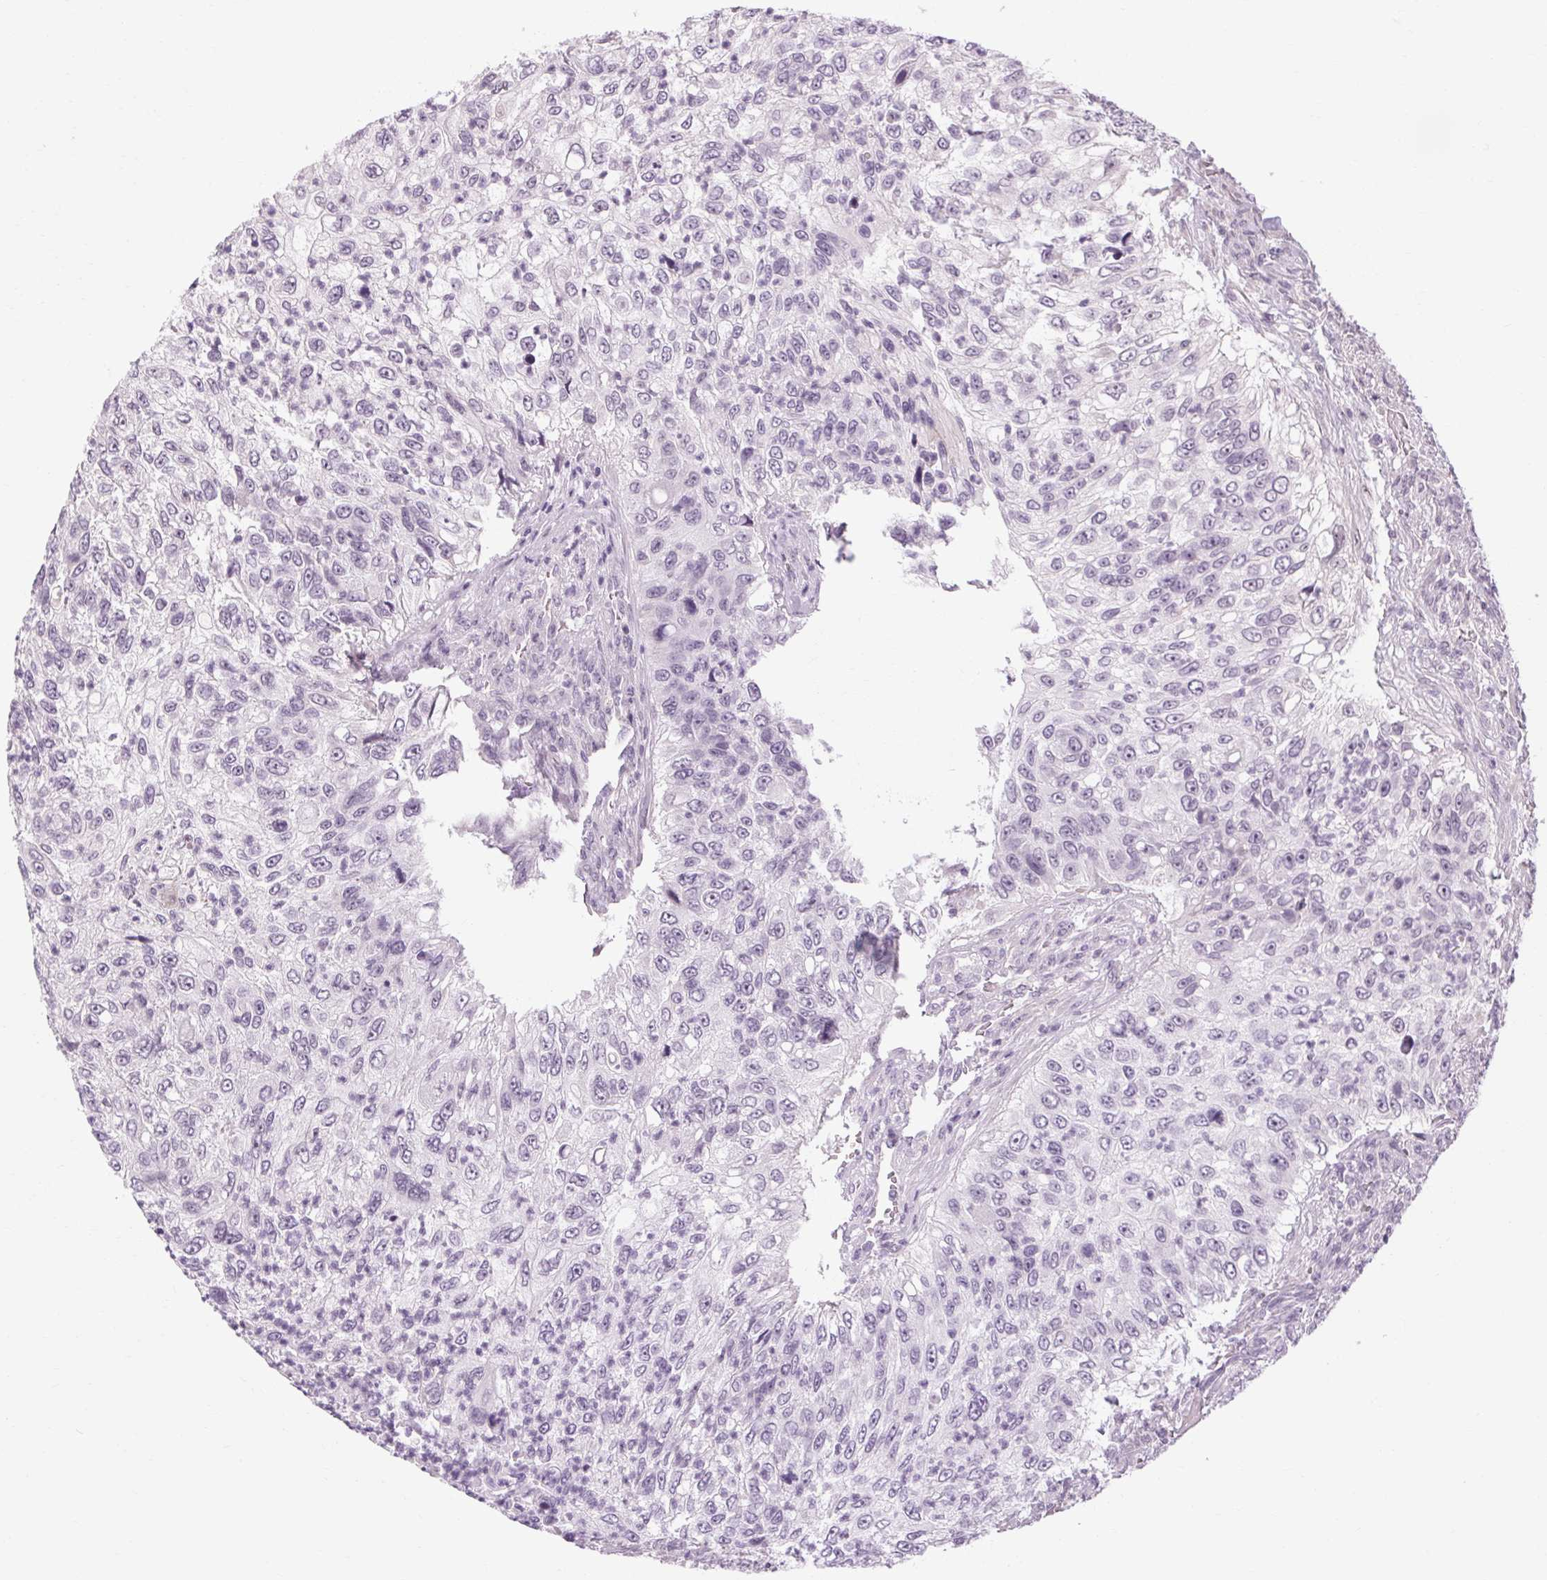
{"staining": {"intensity": "negative", "quantity": "none", "location": "none"}, "tissue": "urothelial cancer", "cell_type": "Tumor cells", "image_type": "cancer", "snomed": [{"axis": "morphology", "description": "Urothelial carcinoma, High grade"}, {"axis": "topography", "description": "Urinary bladder"}], "caption": "Image shows no significant protein staining in tumor cells of urothelial cancer.", "gene": "KLHL40", "patient": {"sex": "female", "age": 60}}